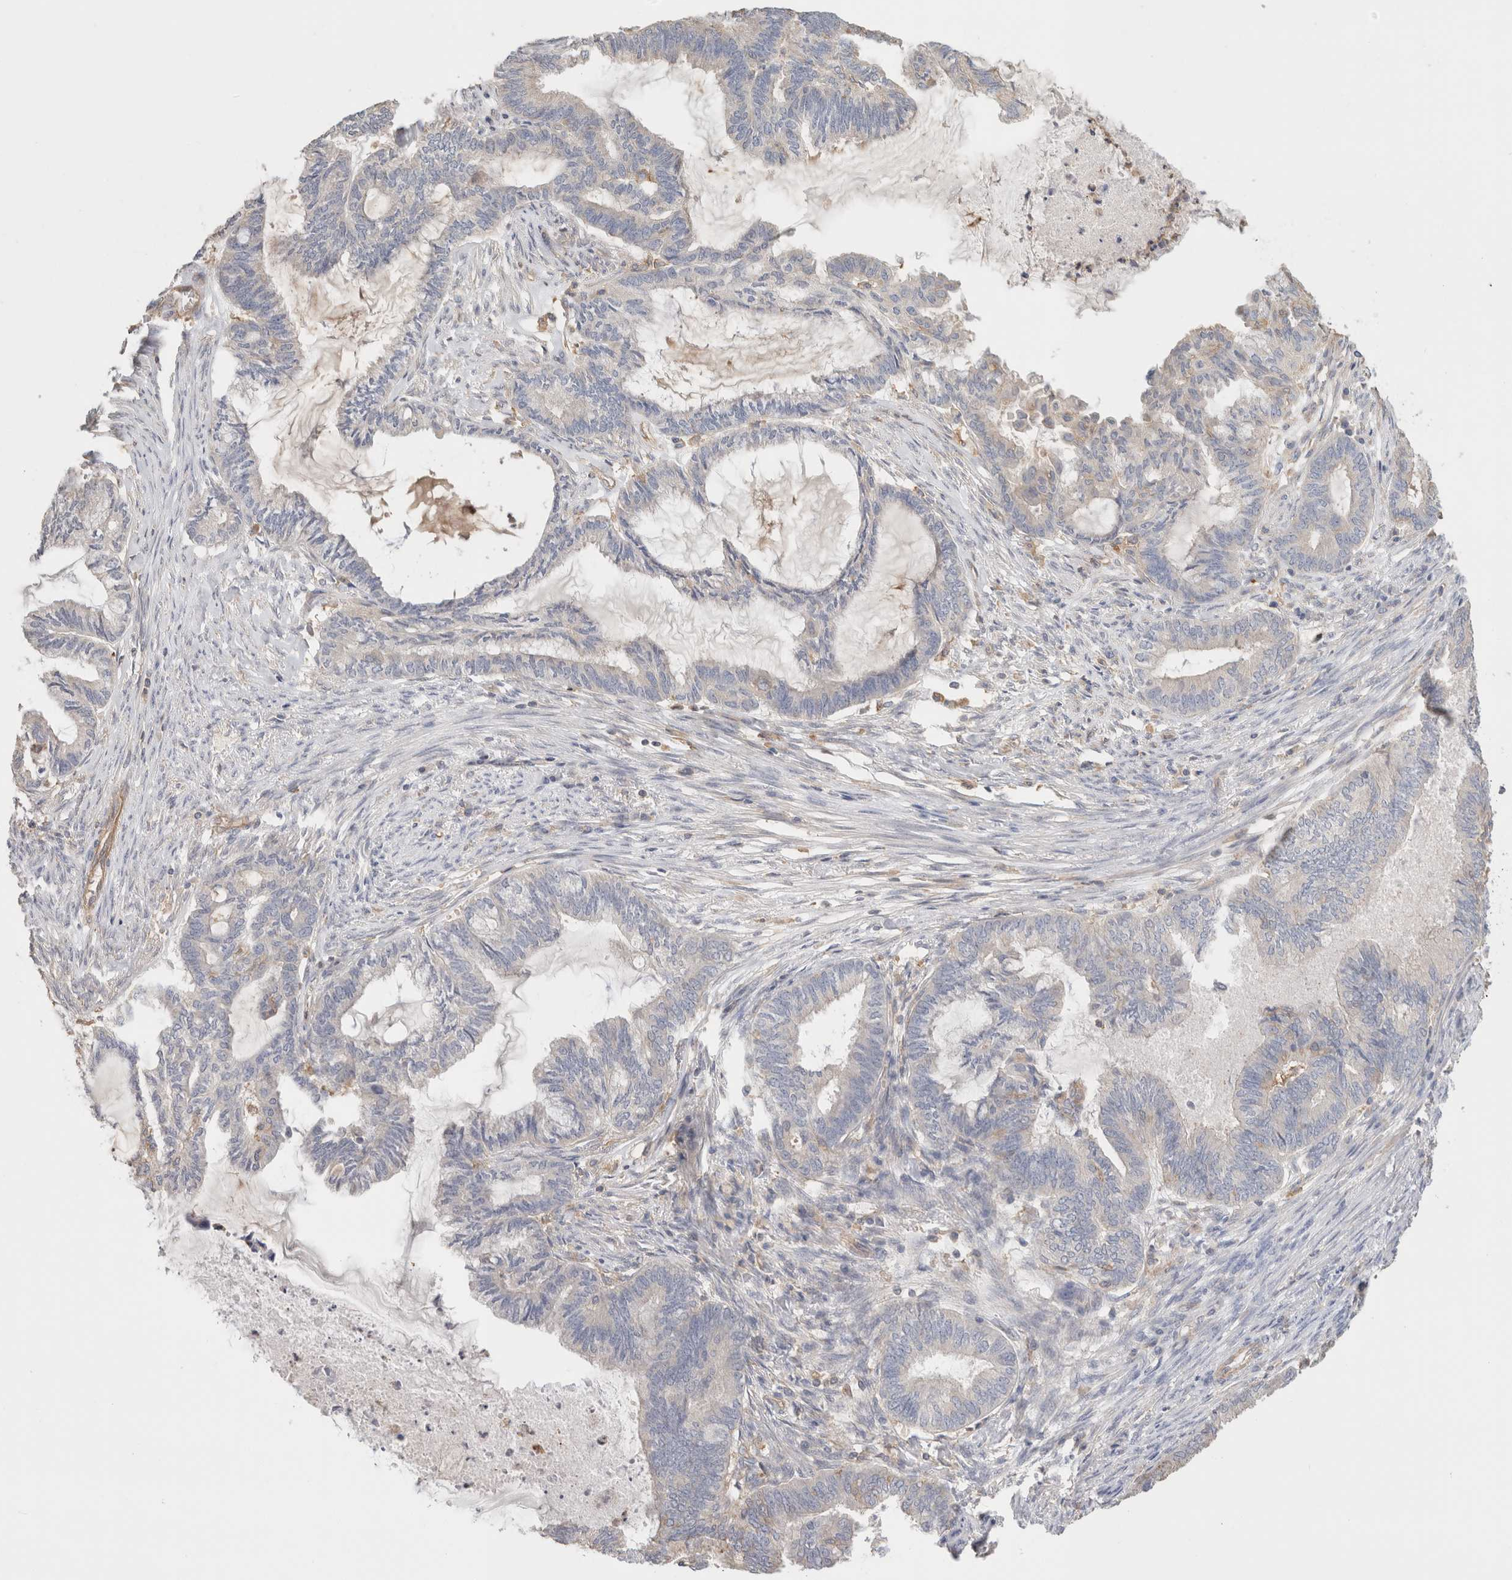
{"staining": {"intensity": "negative", "quantity": "none", "location": "none"}, "tissue": "endometrial cancer", "cell_type": "Tumor cells", "image_type": "cancer", "snomed": [{"axis": "morphology", "description": "Adenocarcinoma, NOS"}, {"axis": "topography", "description": "Endometrium"}], "caption": "Tumor cells show no significant staining in endometrial adenocarcinoma.", "gene": "CFAP418", "patient": {"sex": "female", "age": 86}}